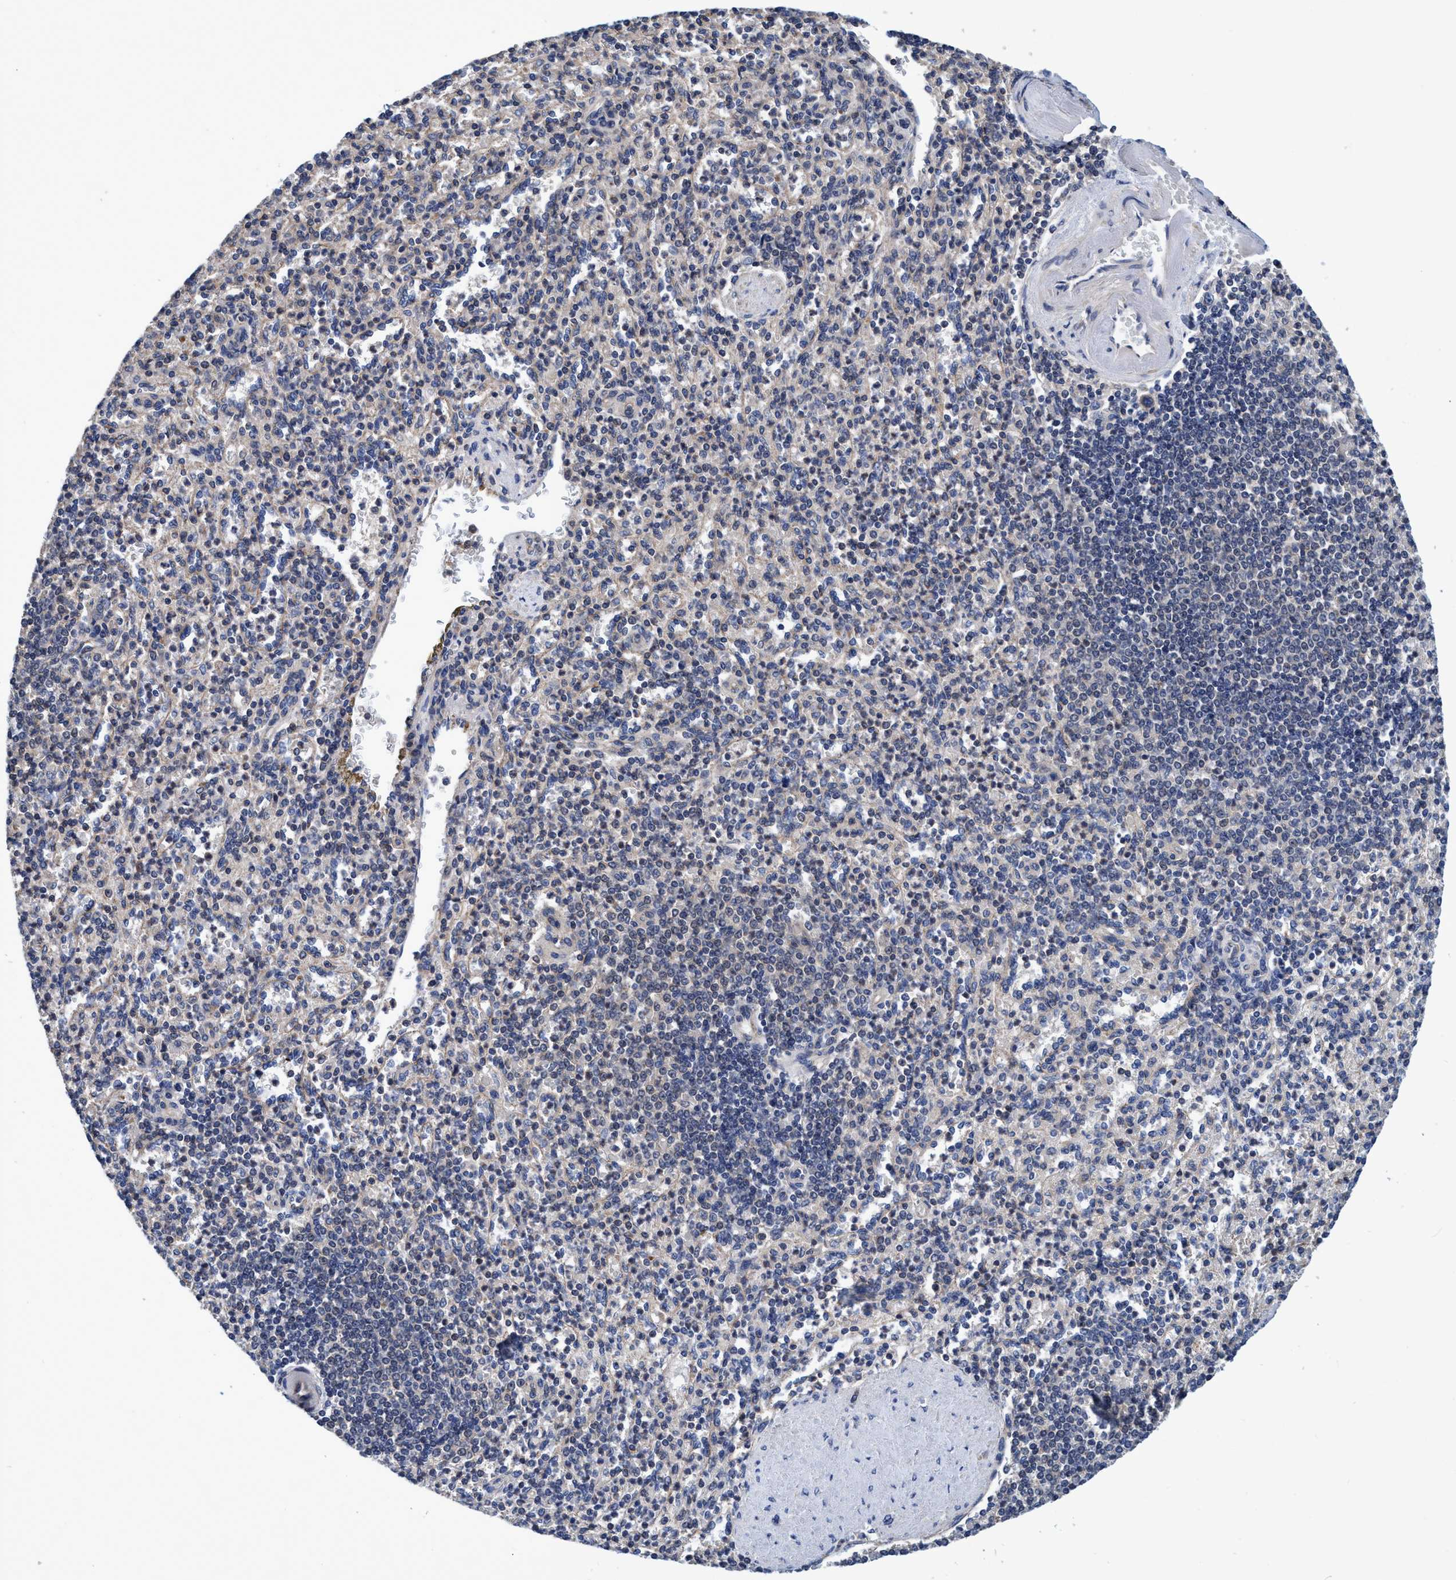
{"staining": {"intensity": "negative", "quantity": "none", "location": "none"}, "tissue": "spleen", "cell_type": "Cells in red pulp", "image_type": "normal", "snomed": [{"axis": "morphology", "description": "Normal tissue, NOS"}, {"axis": "topography", "description": "Spleen"}], "caption": "Immunohistochemical staining of unremarkable spleen reveals no significant staining in cells in red pulp. (Immunohistochemistry (ihc), brightfield microscopy, high magnification).", "gene": "CALCOCO2", "patient": {"sex": "female", "age": 74}}